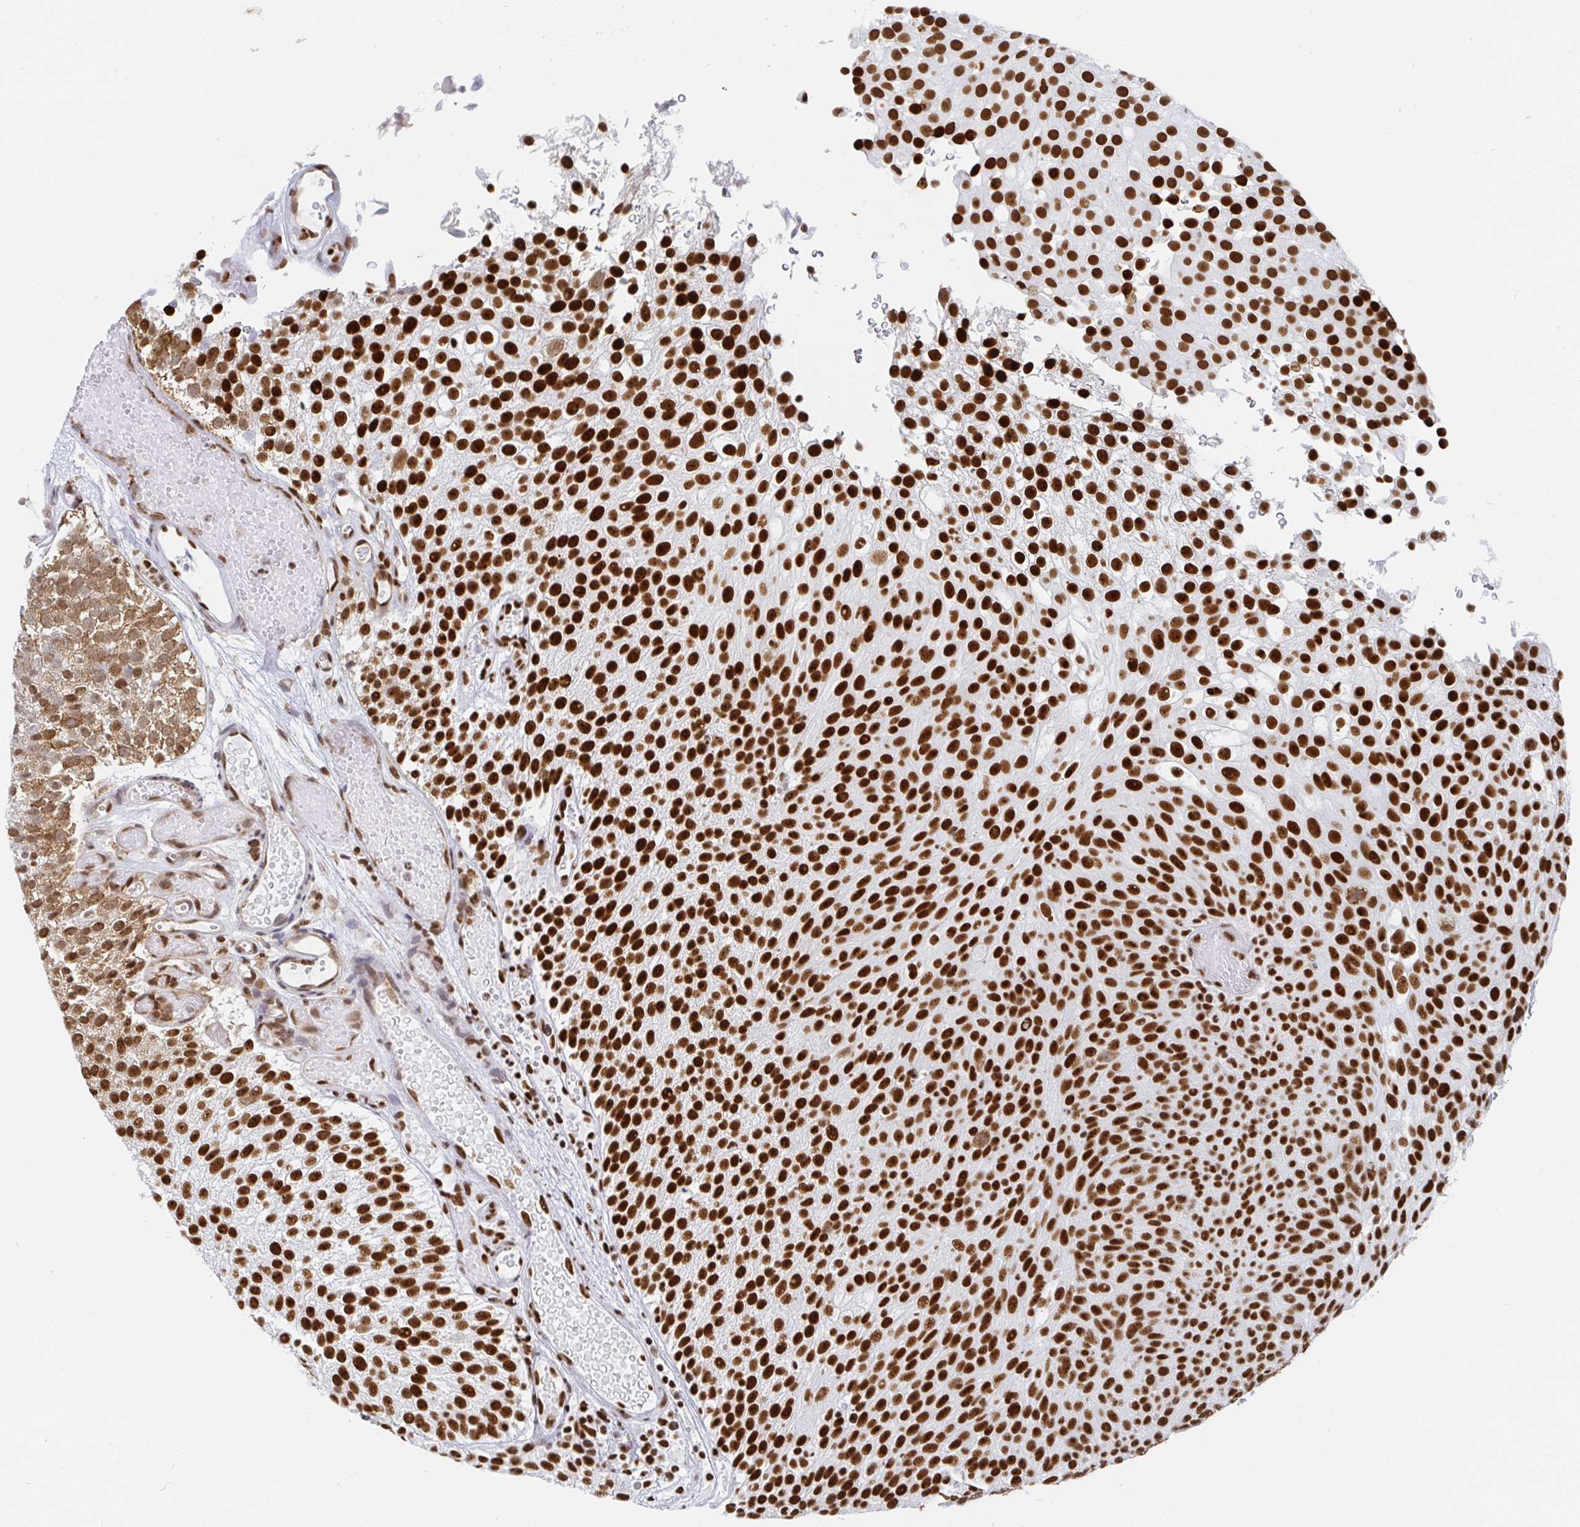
{"staining": {"intensity": "strong", "quantity": ">75%", "location": "nuclear"}, "tissue": "urothelial cancer", "cell_type": "Tumor cells", "image_type": "cancer", "snomed": [{"axis": "morphology", "description": "Urothelial carcinoma, Low grade"}, {"axis": "topography", "description": "Urinary bladder"}], "caption": "Immunohistochemistry (IHC) micrograph of urothelial cancer stained for a protein (brown), which demonstrates high levels of strong nuclear expression in about >75% of tumor cells.", "gene": "EWSR1", "patient": {"sex": "male", "age": 78}}